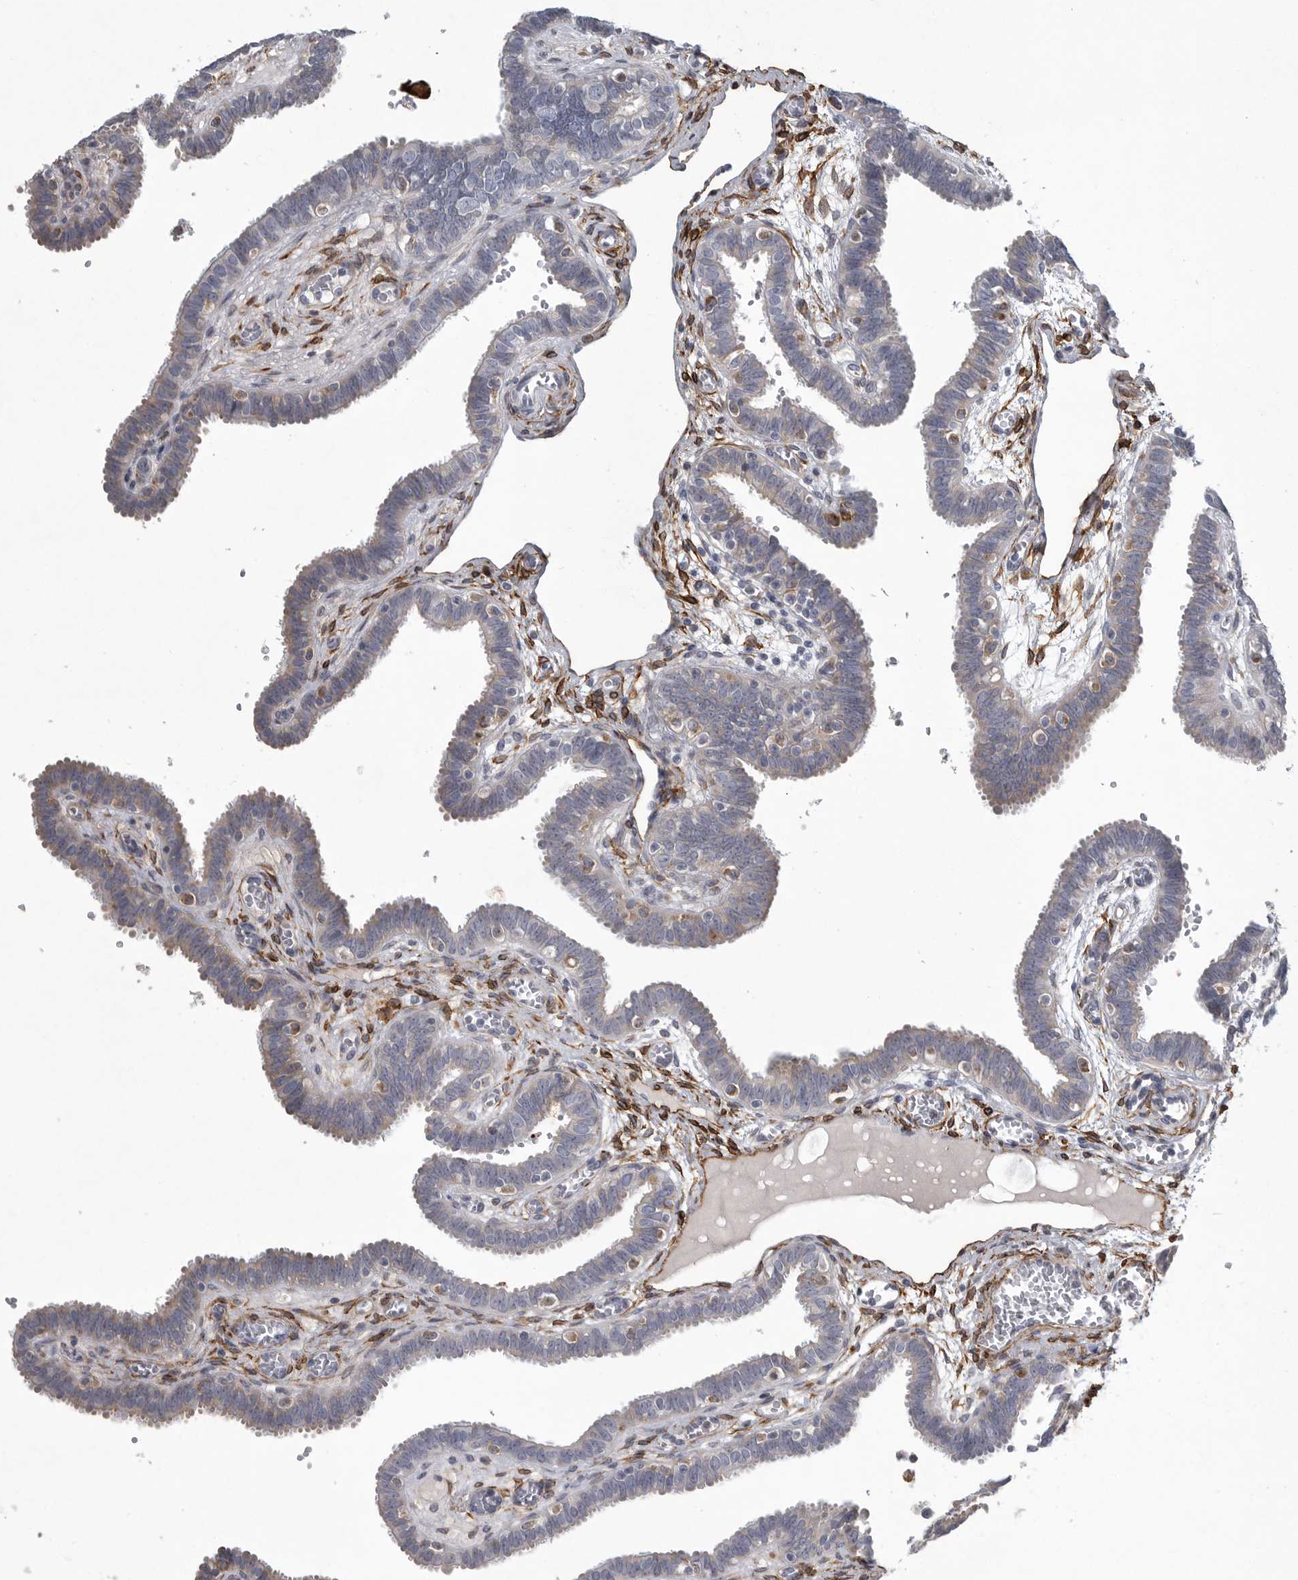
{"staining": {"intensity": "weak", "quantity": "<25%", "location": "cytoplasmic/membranous"}, "tissue": "fallopian tube", "cell_type": "Glandular cells", "image_type": "normal", "snomed": [{"axis": "morphology", "description": "Normal tissue, NOS"}, {"axis": "topography", "description": "Fallopian tube"}, {"axis": "topography", "description": "Placenta"}], "caption": "This image is of benign fallopian tube stained with immunohistochemistry to label a protein in brown with the nuclei are counter-stained blue. There is no positivity in glandular cells. Nuclei are stained in blue.", "gene": "MINPP1", "patient": {"sex": "female", "age": 32}}